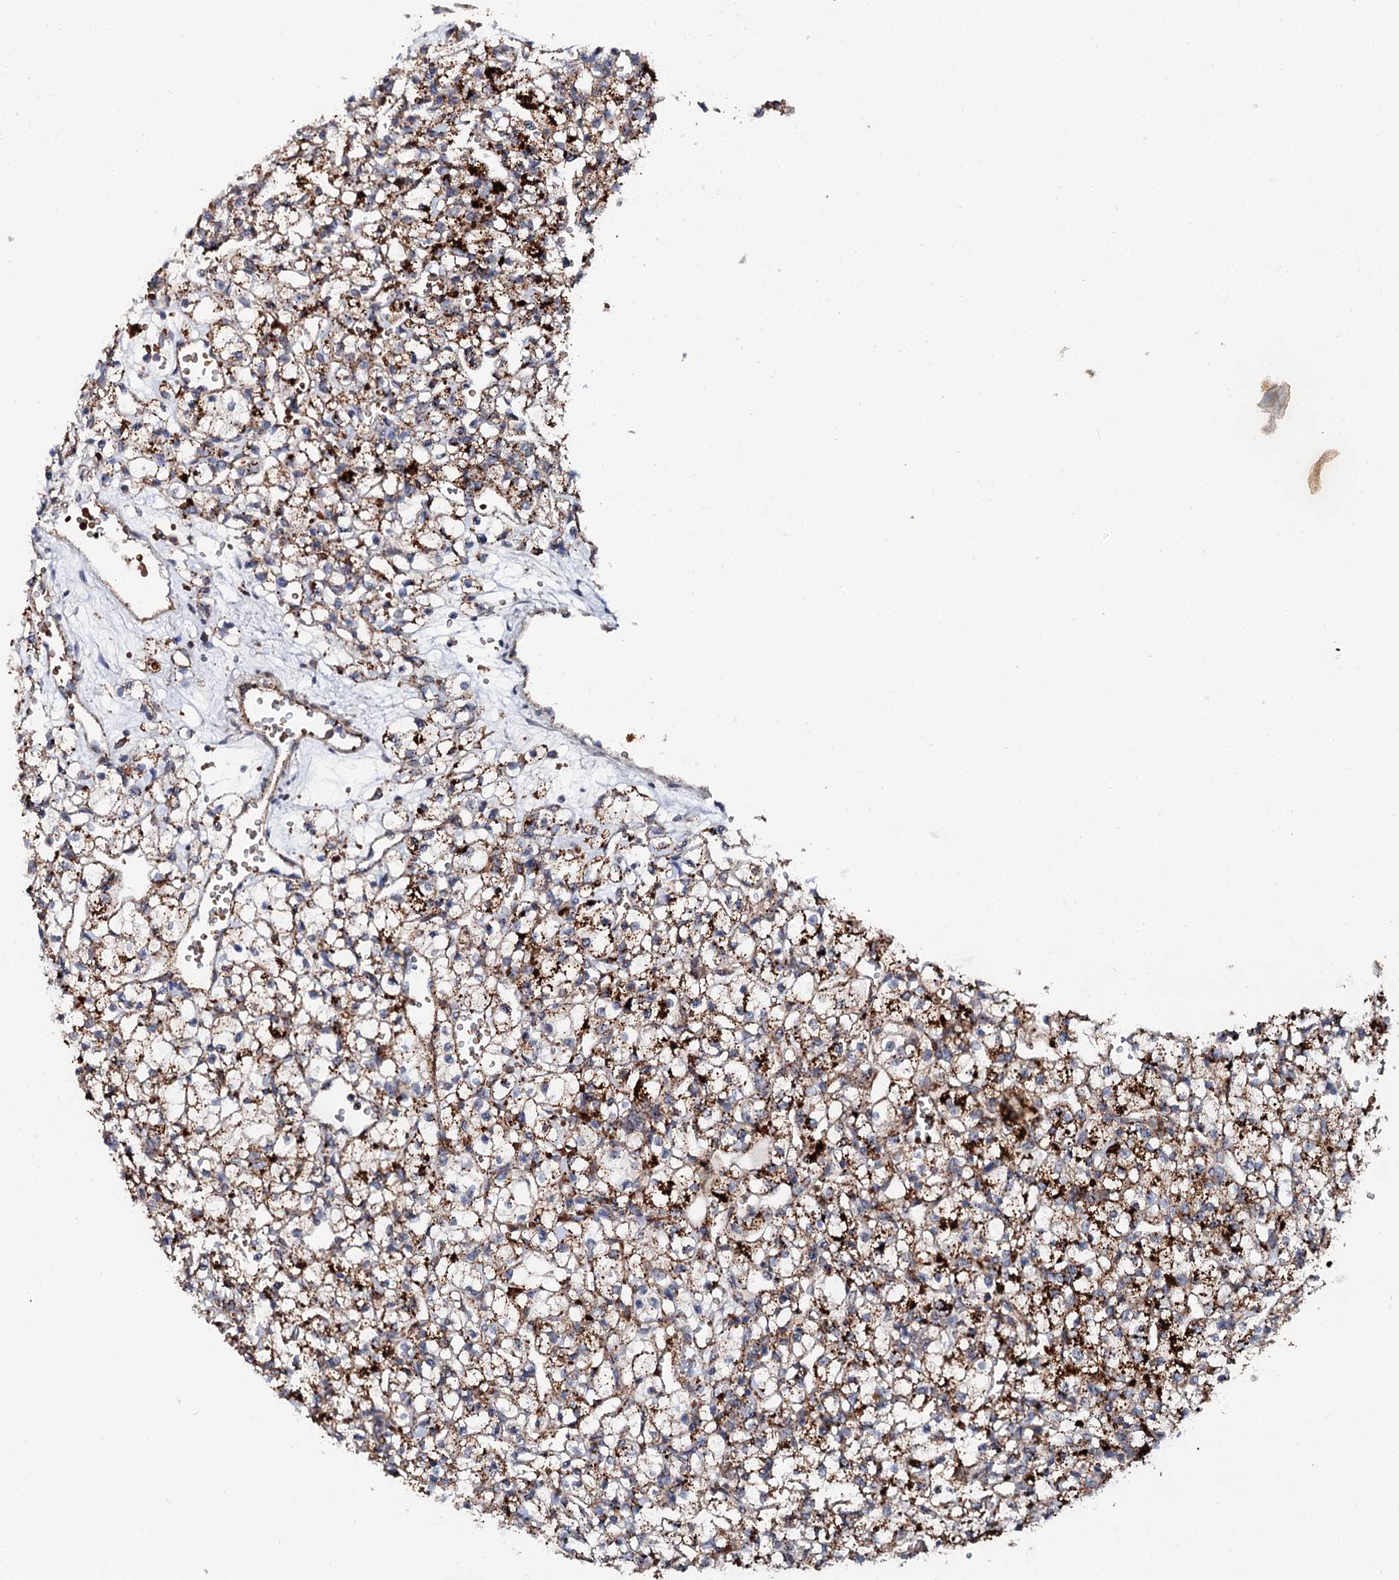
{"staining": {"intensity": "strong", "quantity": ">75%", "location": "cytoplasmic/membranous"}, "tissue": "renal cancer", "cell_type": "Tumor cells", "image_type": "cancer", "snomed": [{"axis": "morphology", "description": "Adenocarcinoma, NOS"}, {"axis": "topography", "description": "Kidney"}], "caption": "Human renal adenocarcinoma stained for a protein (brown) demonstrates strong cytoplasmic/membranous positive positivity in approximately >75% of tumor cells.", "gene": "GBA1", "patient": {"sex": "female", "age": 59}}